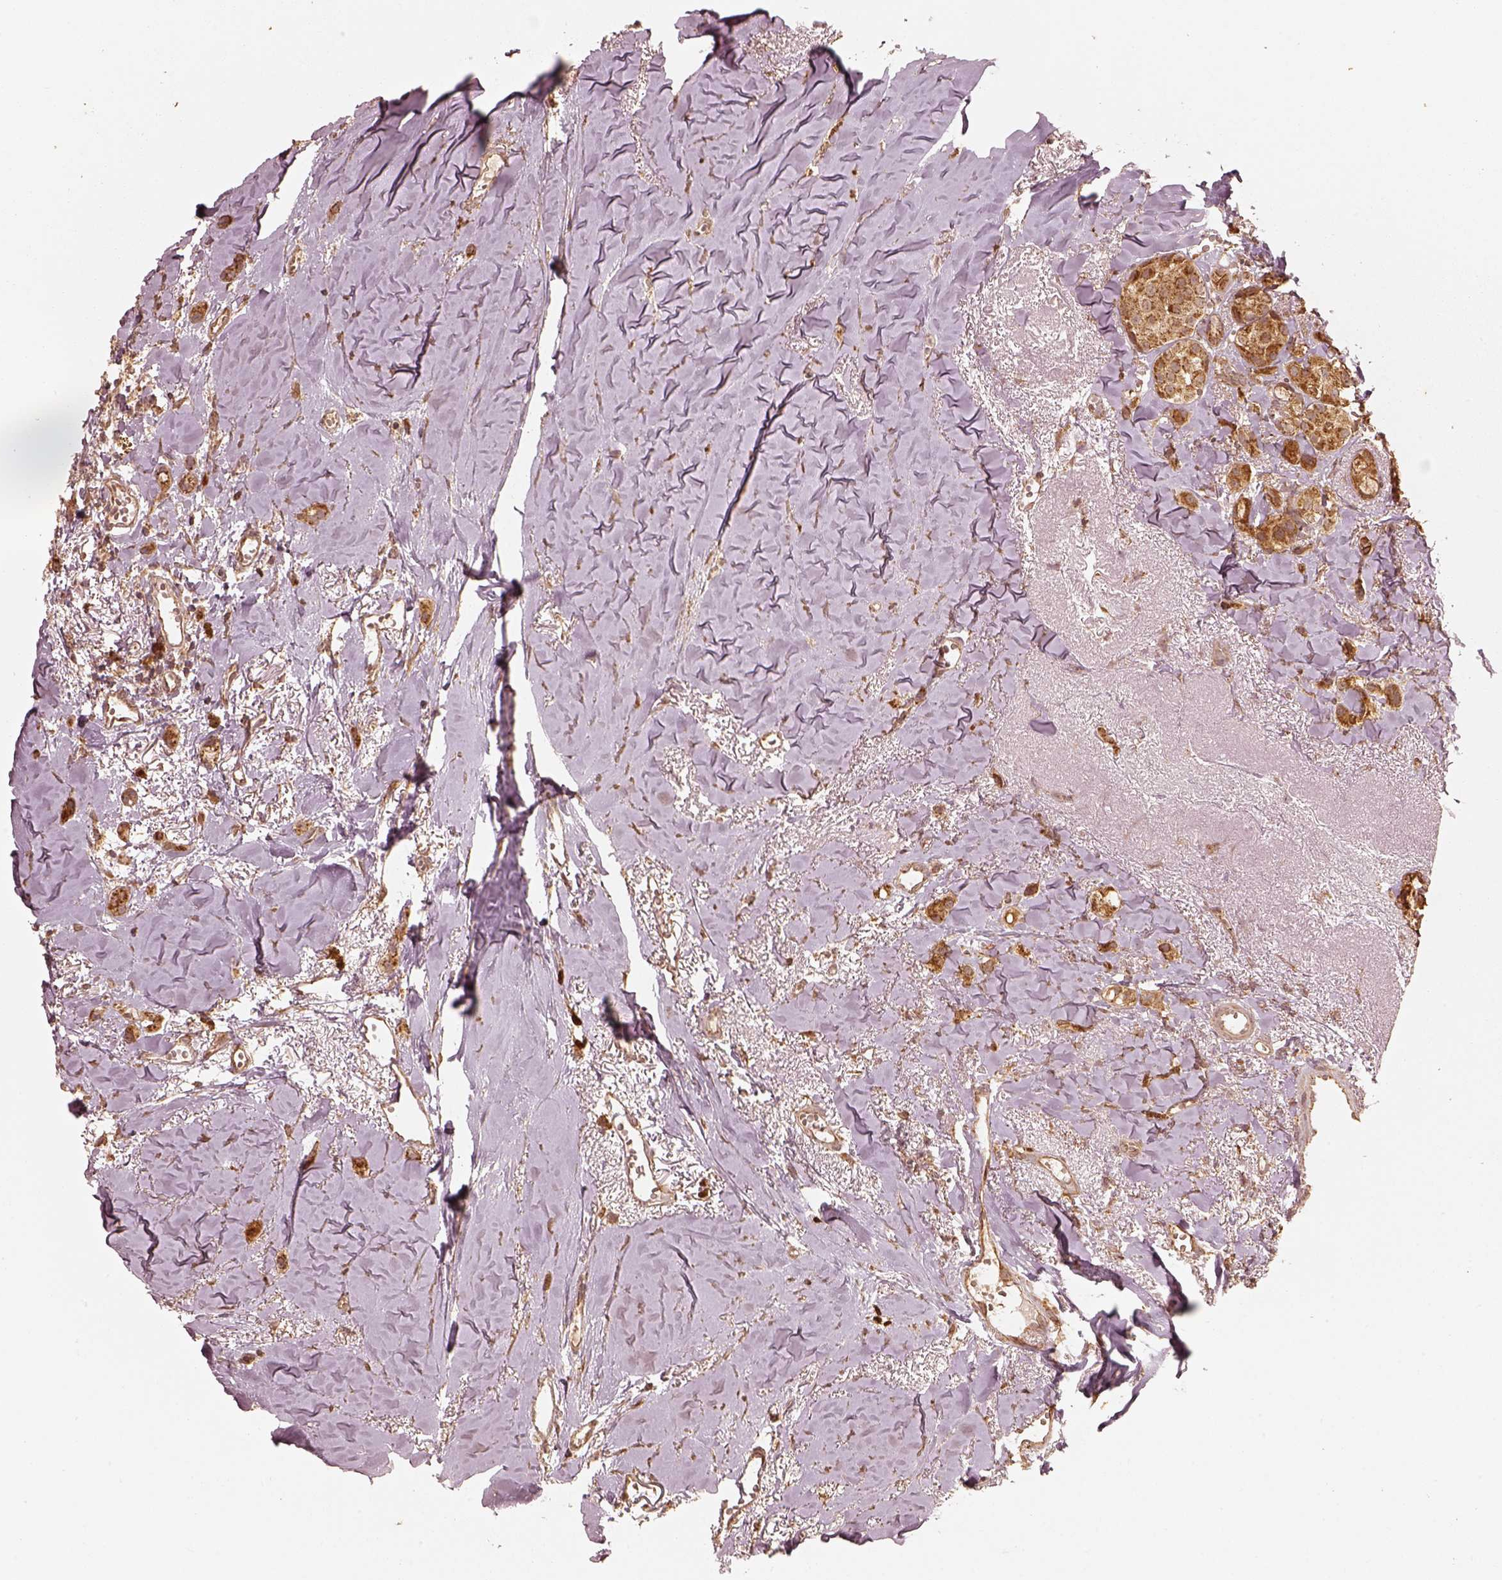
{"staining": {"intensity": "strong", "quantity": "<25%", "location": "cytoplasmic/membranous"}, "tissue": "breast cancer", "cell_type": "Tumor cells", "image_type": "cancer", "snomed": [{"axis": "morphology", "description": "Duct carcinoma"}, {"axis": "topography", "description": "Breast"}], "caption": "Strong cytoplasmic/membranous protein staining is seen in approximately <25% of tumor cells in breast cancer (infiltrating ductal carcinoma).", "gene": "DNAJC25", "patient": {"sex": "female", "age": 85}}